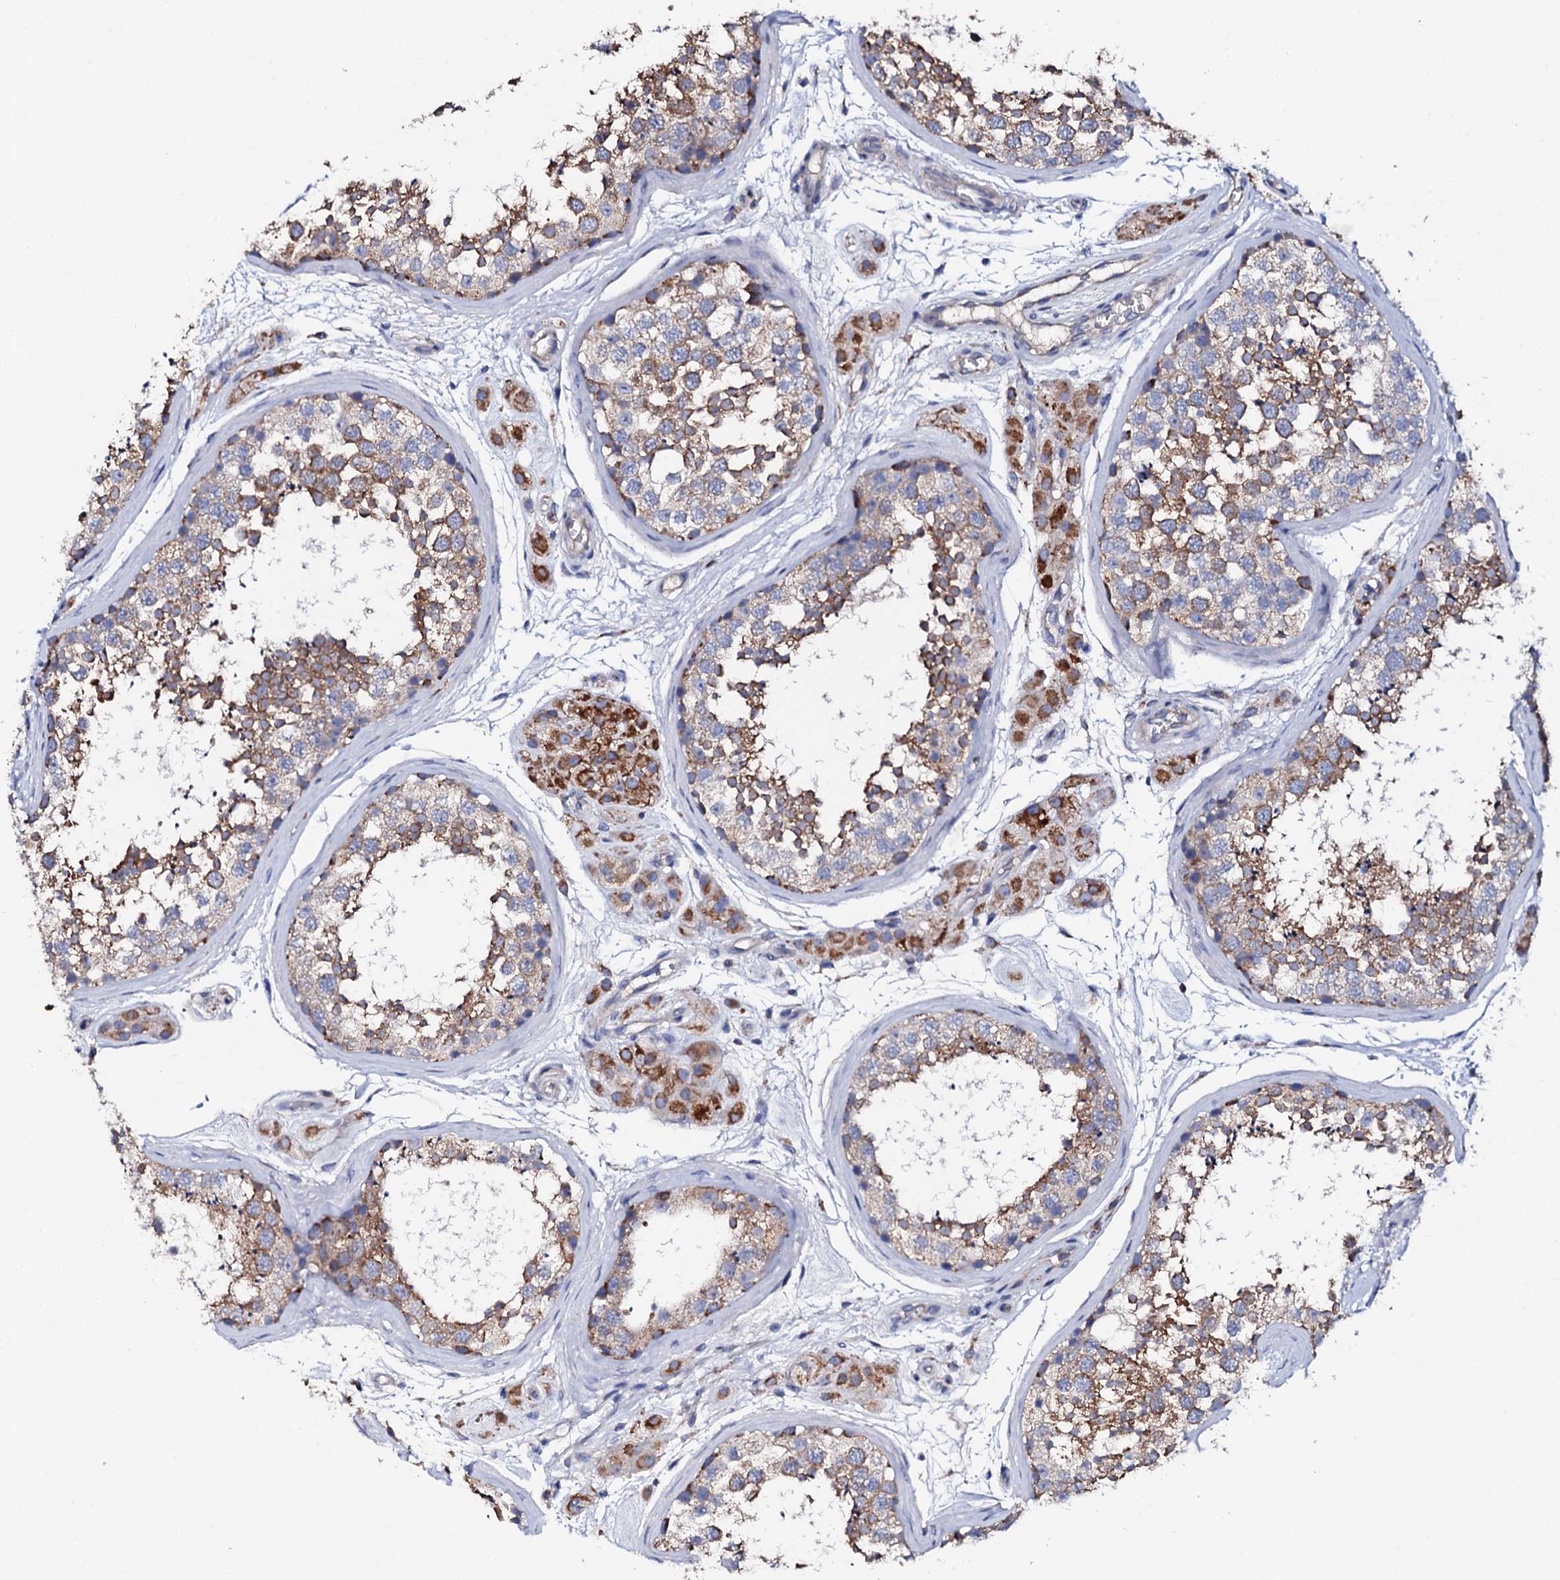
{"staining": {"intensity": "moderate", "quantity": "25%-75%", "location": "cytoplasmic/membranous"}, "tissue": "testis", "cell_type": "Cells in seminiferous ducts", "image_type": "normal", "snomed": [{"axis": "morphology", "description": "Normal tissue, NOS"}, {"axis": "topography", "description": "Testis"}], "caption": "Protein staining demonstrates moderate cytoplasmic/membranous positivity in approximately 25%-75% of cells in seminiferous ducts in benign testis.", "gene": "TCAF2C", "patient": {"sex": "male", "age": 56}}